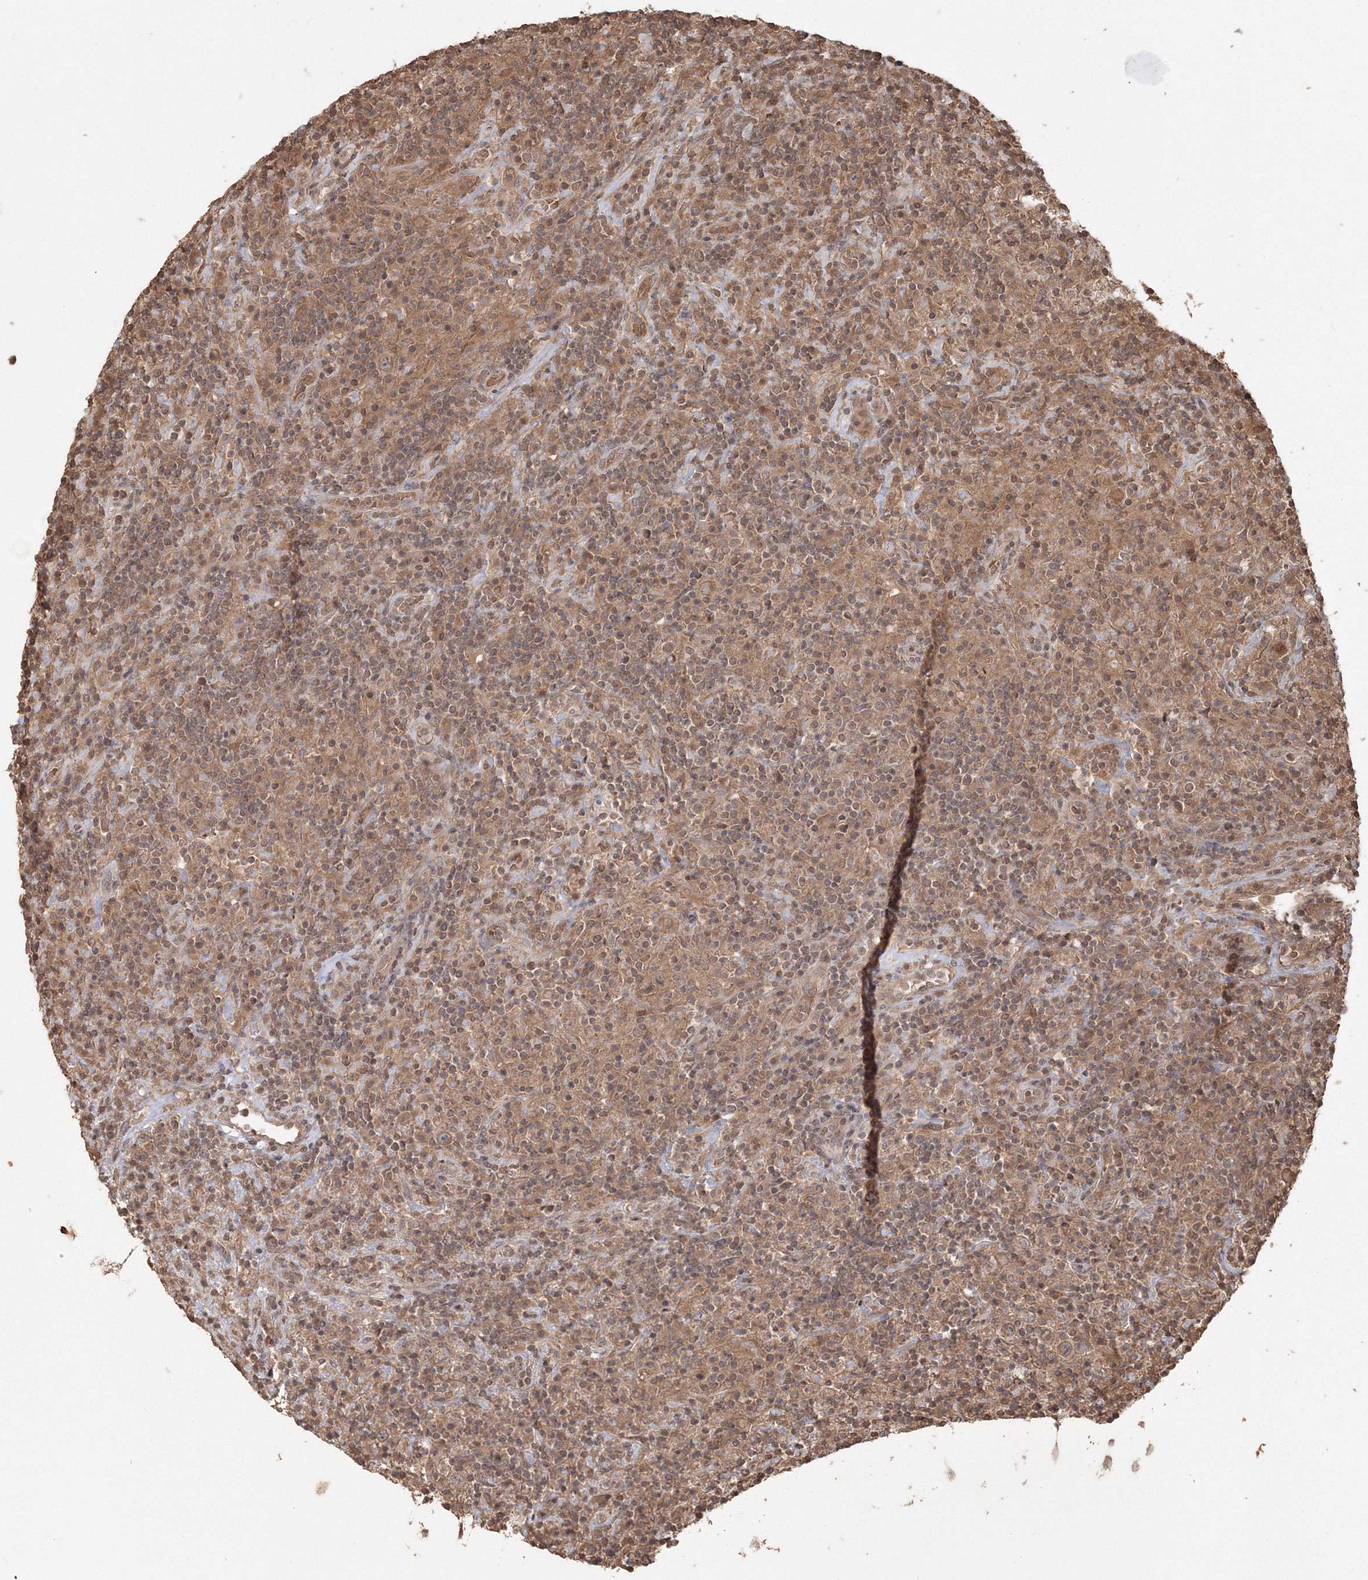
{"staining": {"intensity": "moderate", "quantity": ">75%", "location": "cytoplasmic/membranous"}, "tissue": "lymphoma", "cell_type": "Tumor cells", "image_type": "cancer", "snomed": [{"axis": "morphology", "description": "Hodgkin's disease, NOS"}, {"axis": "topography", "description": "Lymph node"}], "caption": "High-power microscopy captured an immunohistochemistry (IHC) histopathology image of Hodgkin's disease, revealing moderate cytoplasmic/membranous positivity in approximately >75% of tumor cells.", "gene": "CCDC122", "patient": {"sex": "male", "age": 70}}